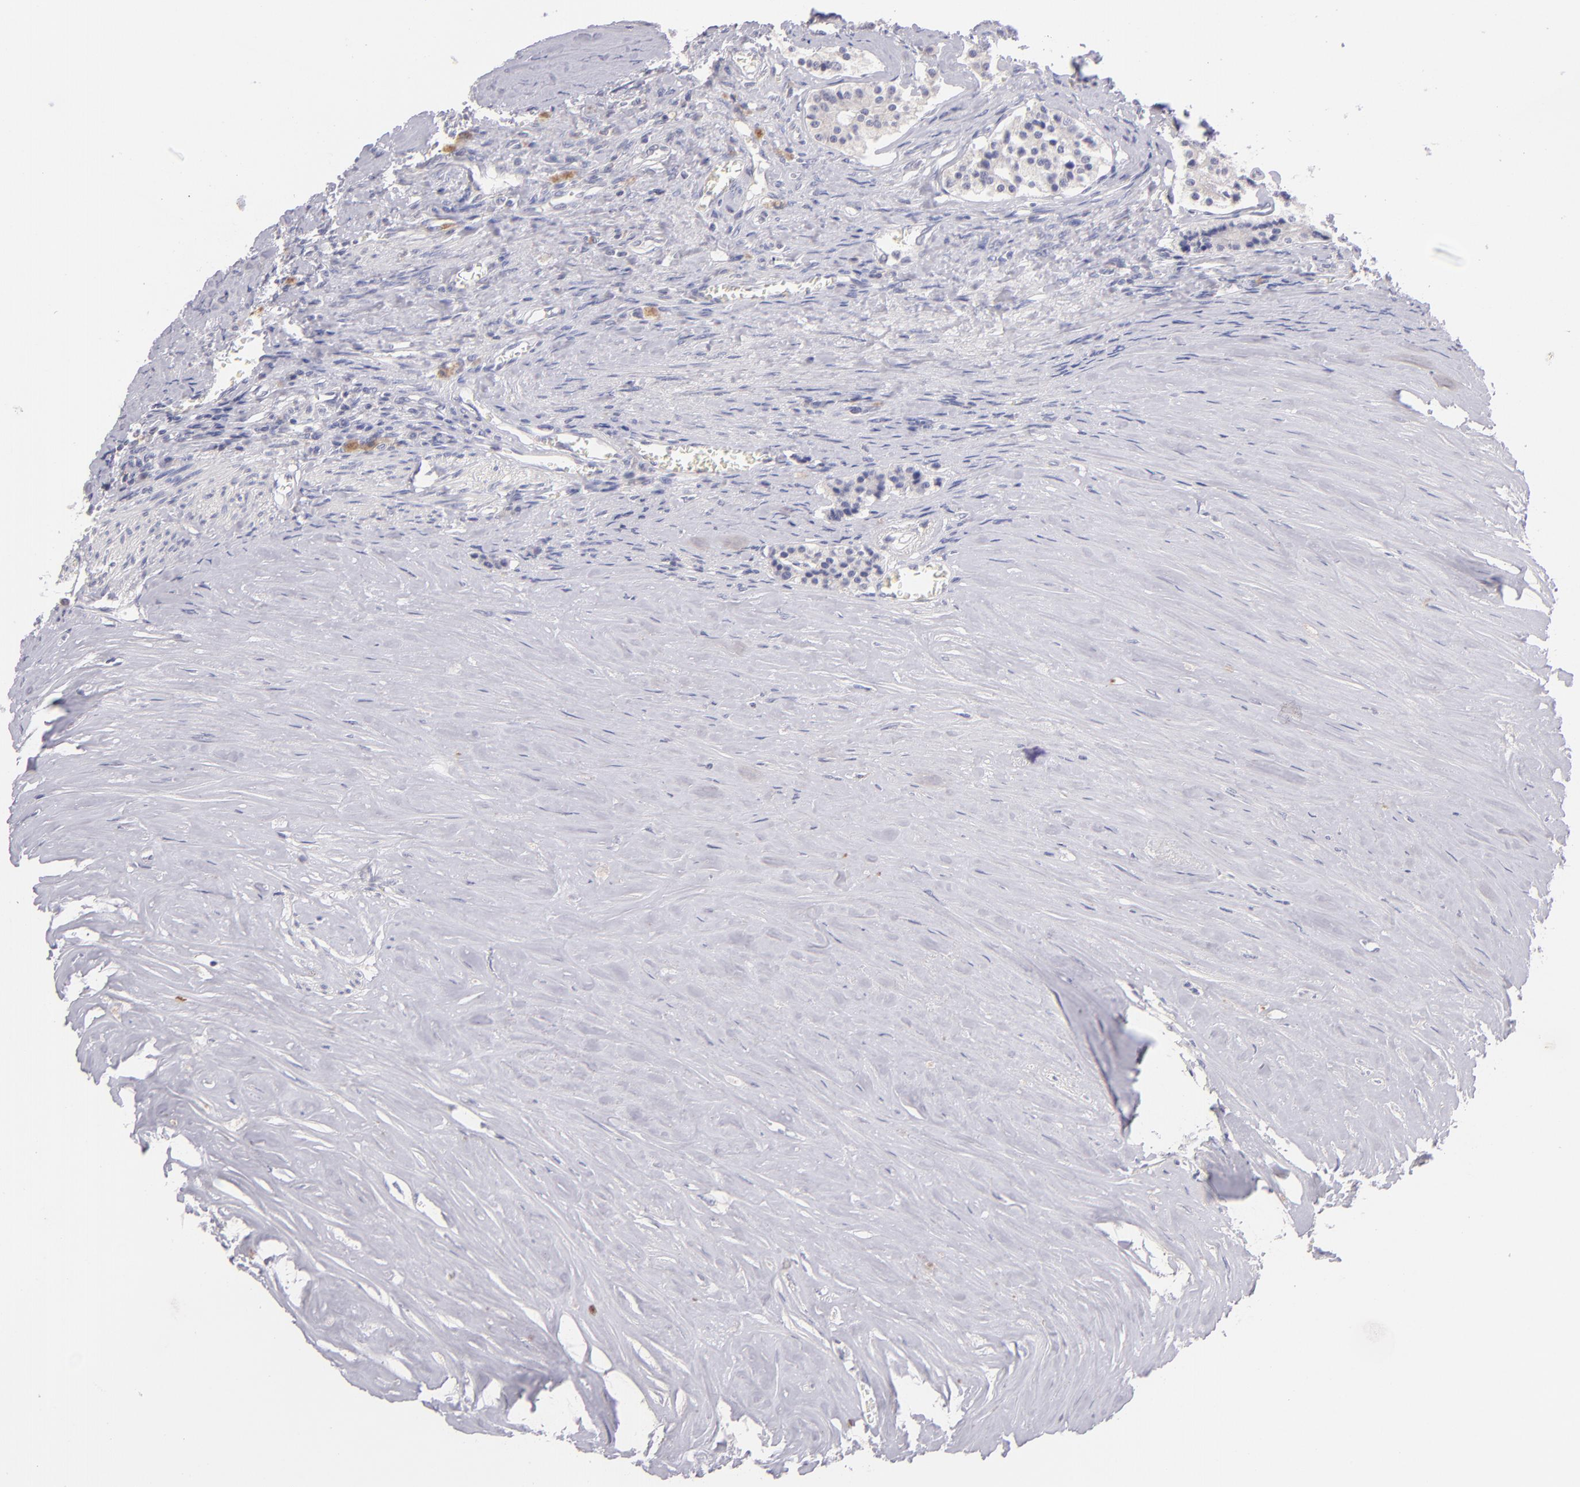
{"staining": {"intensity": "negative", "quantity": "none", "location": "none"}, "tissue": "carcinoid", "cell_type": "Tumor cells", "image_type": "cancer", "snomed": [{"axis": "morphology", "description": "Carcinoid, malignant, NOS"}, {"axis": "topography", "description": "Small intestine"}], "caption": "Carcinoid stained for a protein using immunohistochemistry displays no expression tumor cells.", "gene": "IL2RA", "patient": {"sex": "male", "age": 63}}